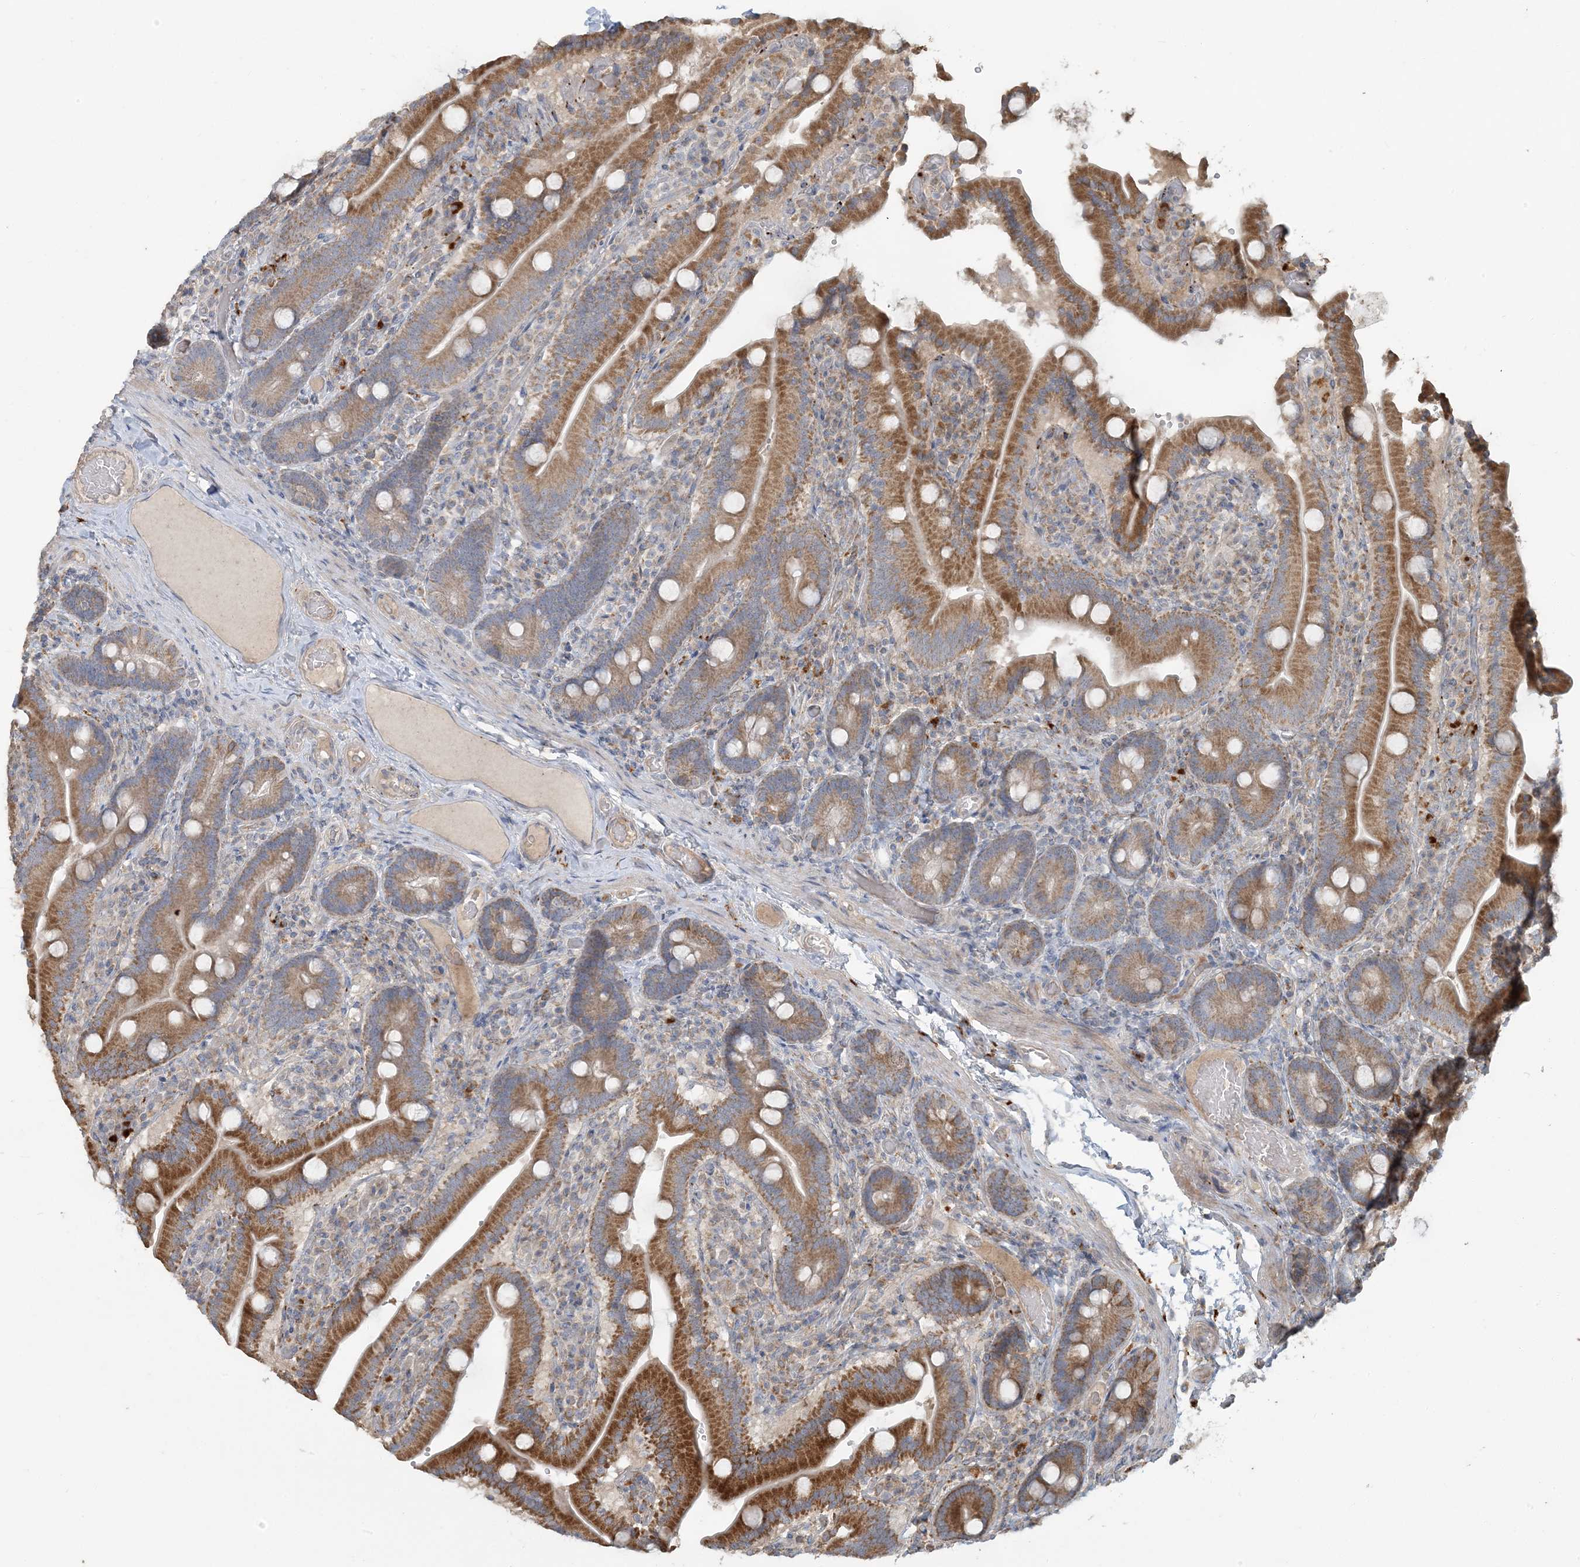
{"staining": {"intensity": "moderate", "quantity": ">75%", "location": "cytoplasmic/membranous"}, "tissue": "duodenum", "cell_type": "Glandular cells", "image_type": "normal", "snomed": [{"axis": "morphology", "description": "Normal tissue, NOS"}, {"axis": "topography", "description": "Duodenum"}], "caption": "Moderate cytoplasmic/membranous positivity for a protein is present in about >75% of glandular cells of benign duodenum using IHC.", "gene": "LTN1", "patient": {"sex": "female", "age": 62}}